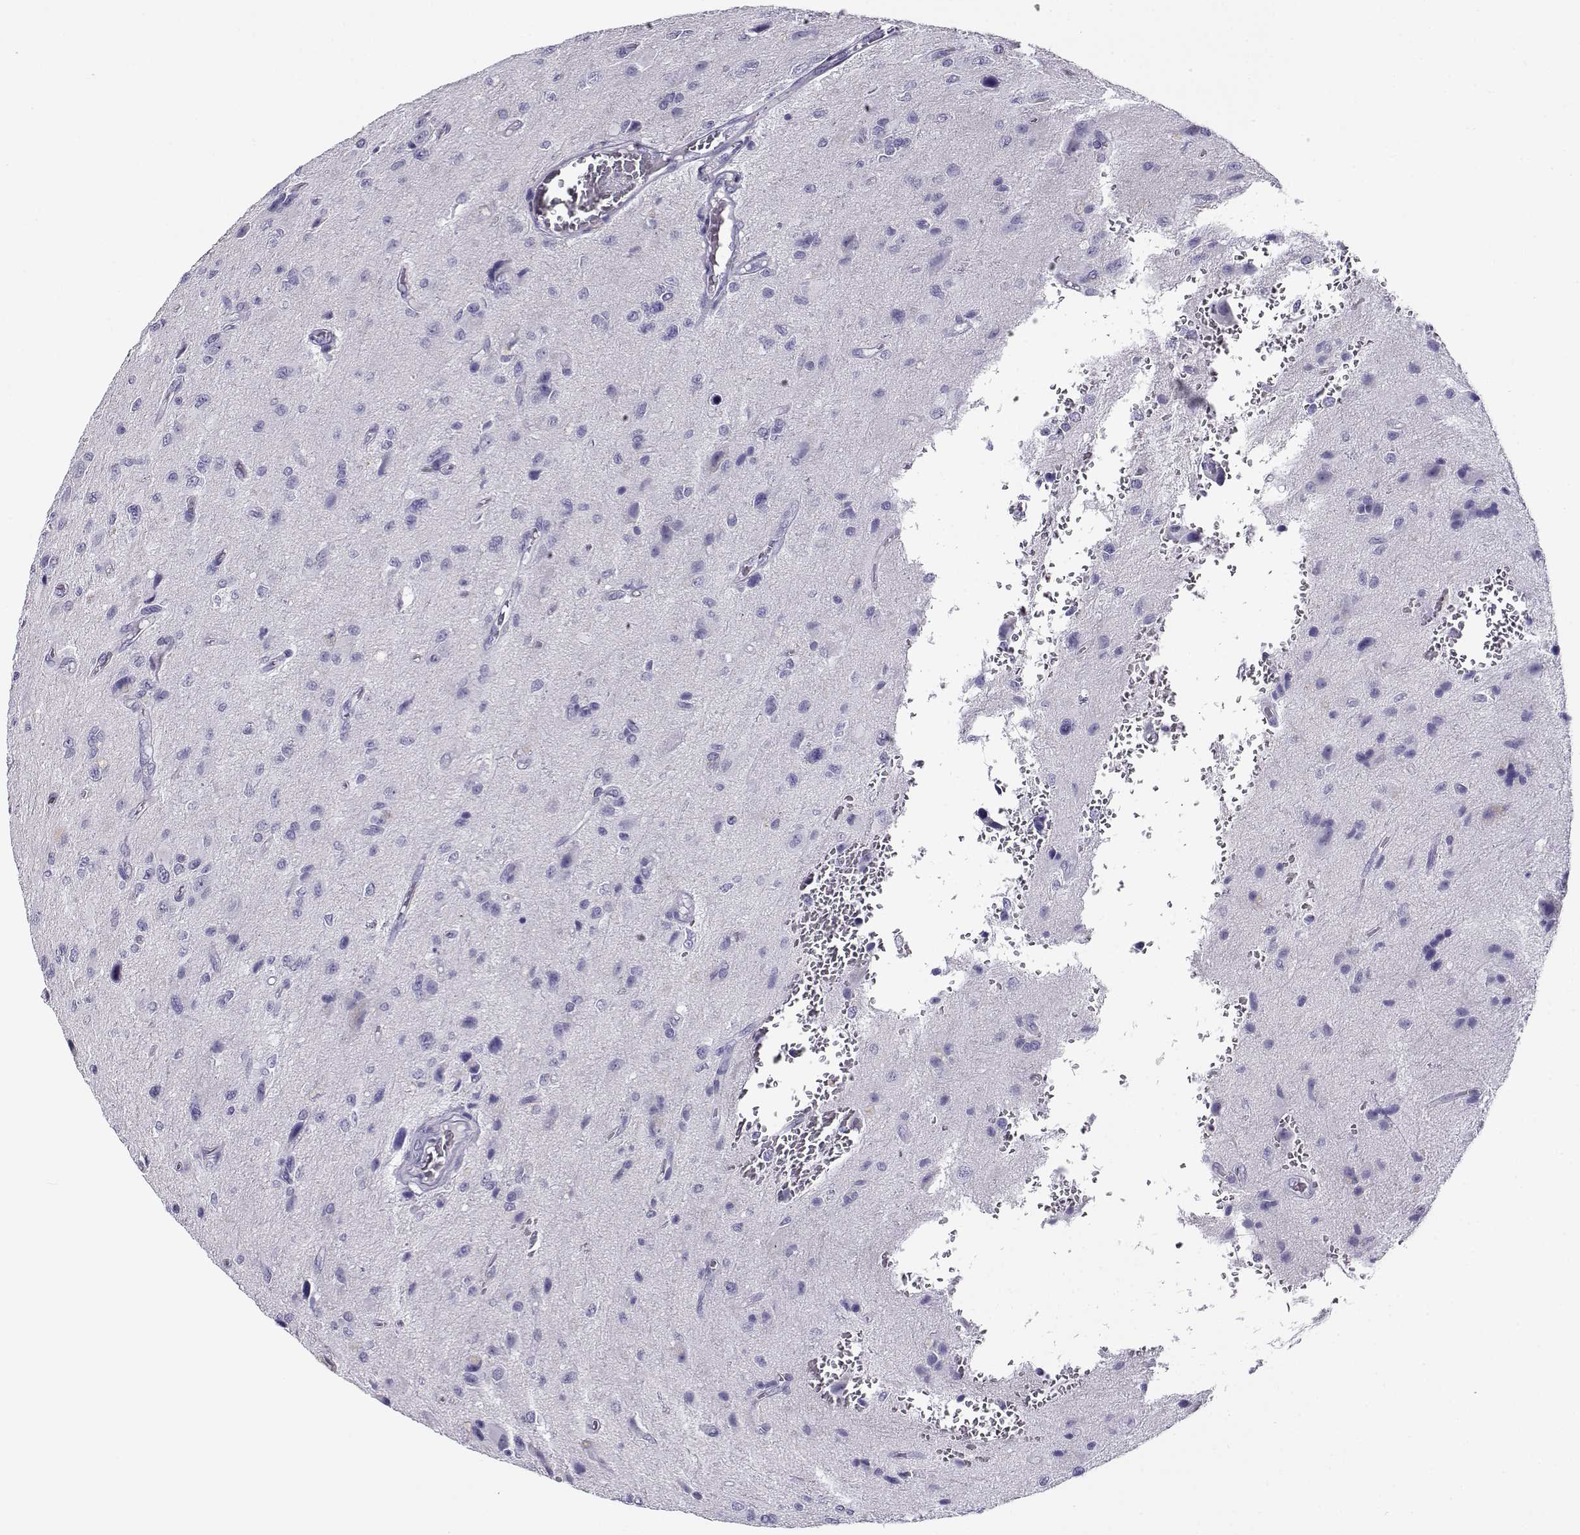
{"staining": {"intensity": "negative", "quantity": "none", "location": "none"}, "tissue": "glioma", "cell_type": "Tumor cells", "image_type": "cancer", "snomed": [{"axis": "morphology", "description": "Glioma, malignant, NOS"}, {"axis": "morphology", "description": "Glioma, malignant, High grade"}, {"axis": "topography", "description": "Brain"}], "caption": "Immunohistochemistry of malignant high-grade glioma displays no expression in tumor cells.", "gene": "RHOXF2", "patient": {"sex": "female", "age": 71}}